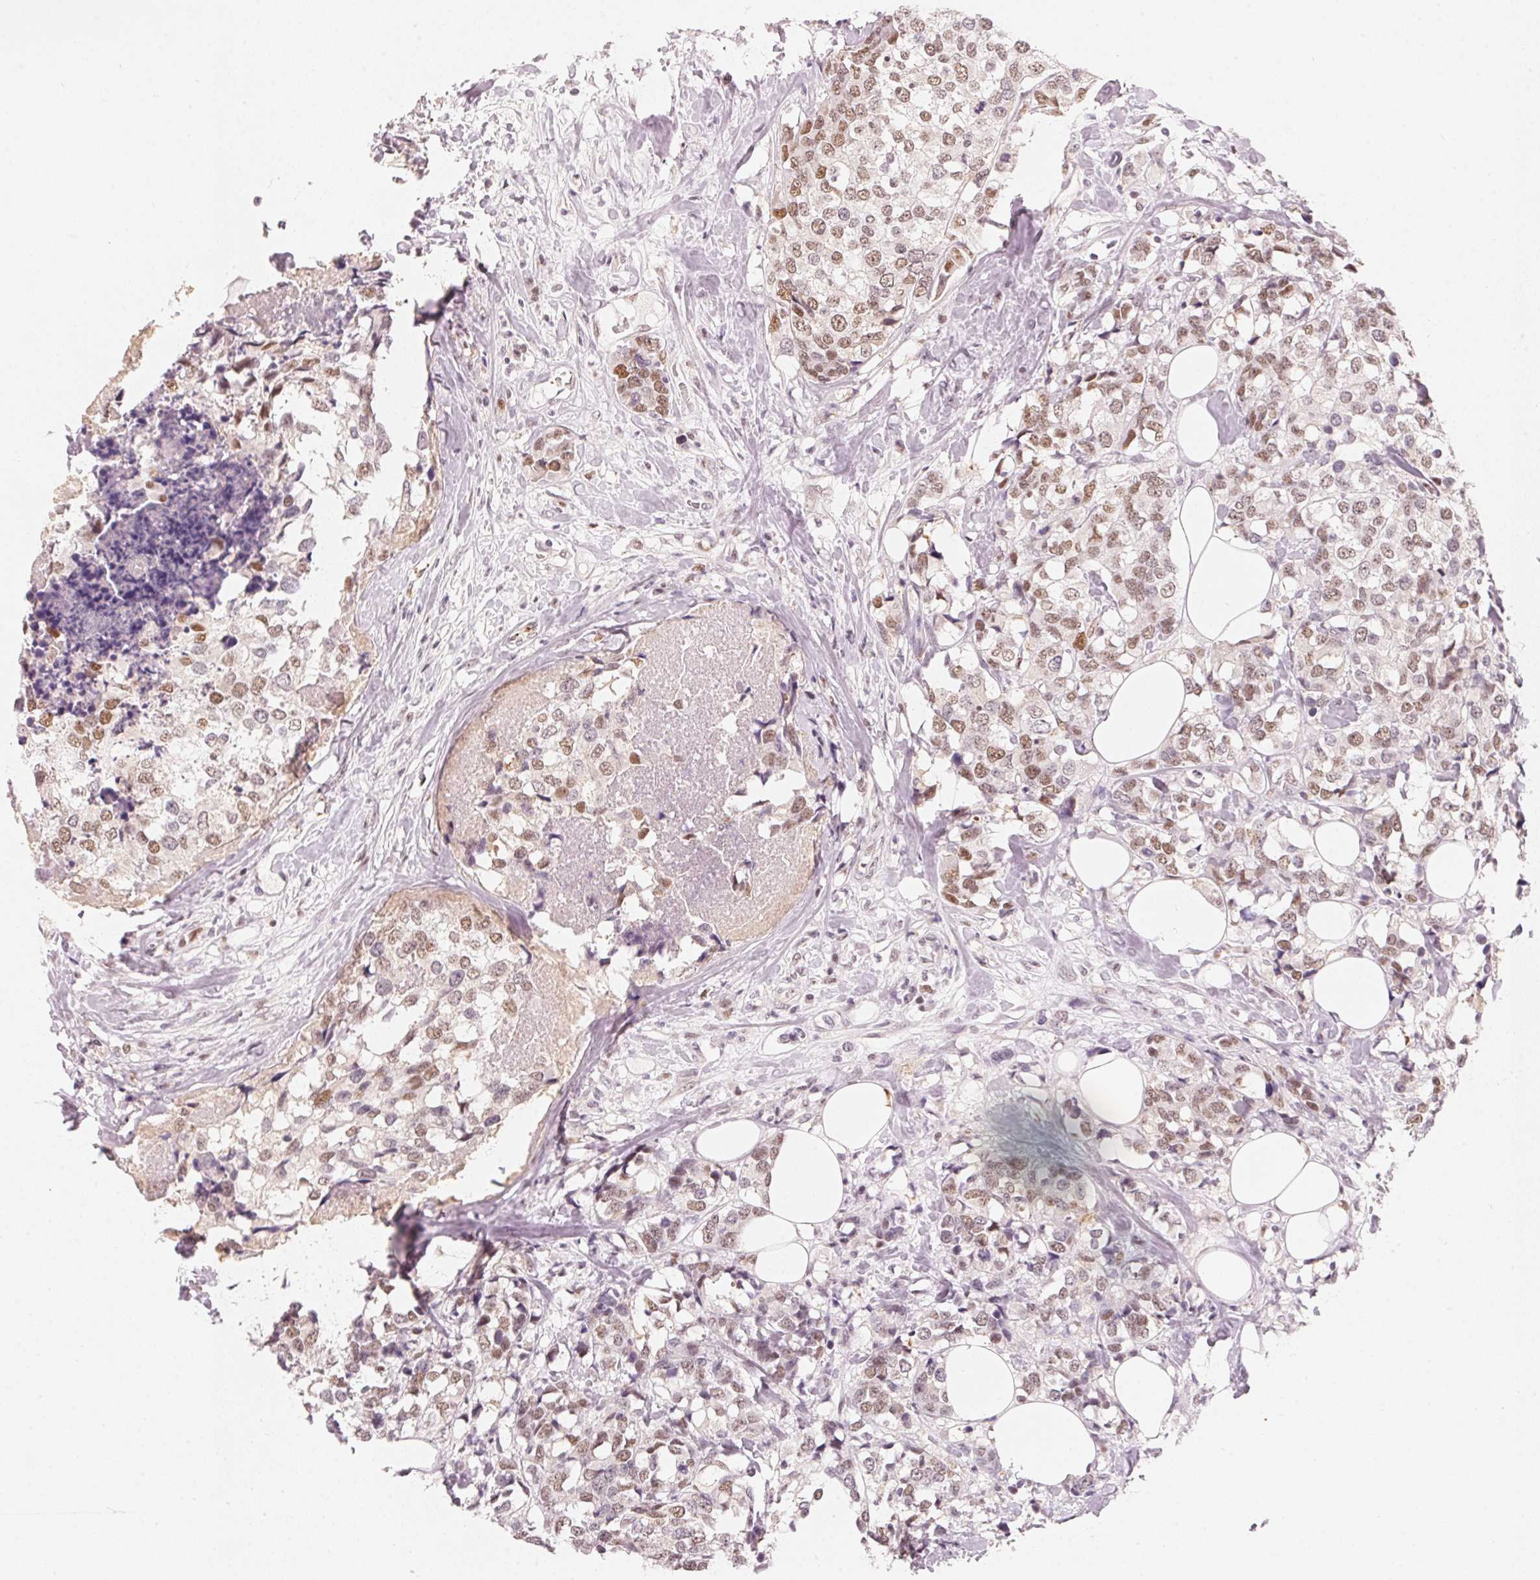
{"staining": {"intensity": "weak", "quantity": ">75%", "location": "nuclear"}, "tissue": "breast cancer", "cell_type": "Tumor cells", "image_type": "cancer", "snomed": [{"axis": "morphology", "description": "Lobular carcinoma"}, {"axis": "topography", "description": "Breast"}], "caption": "An immunohistochemistry histopathology image of neoplastic tissue is shown. Protein staining in brown shows weak nuclear positivity in lobular carcinoma (breast) within tumor cells. (DAB = brown stain, brightfield microscopy at high magnification).", "gene": "ARHGAP22", "patient": {"sex": "female", "age": 59}}